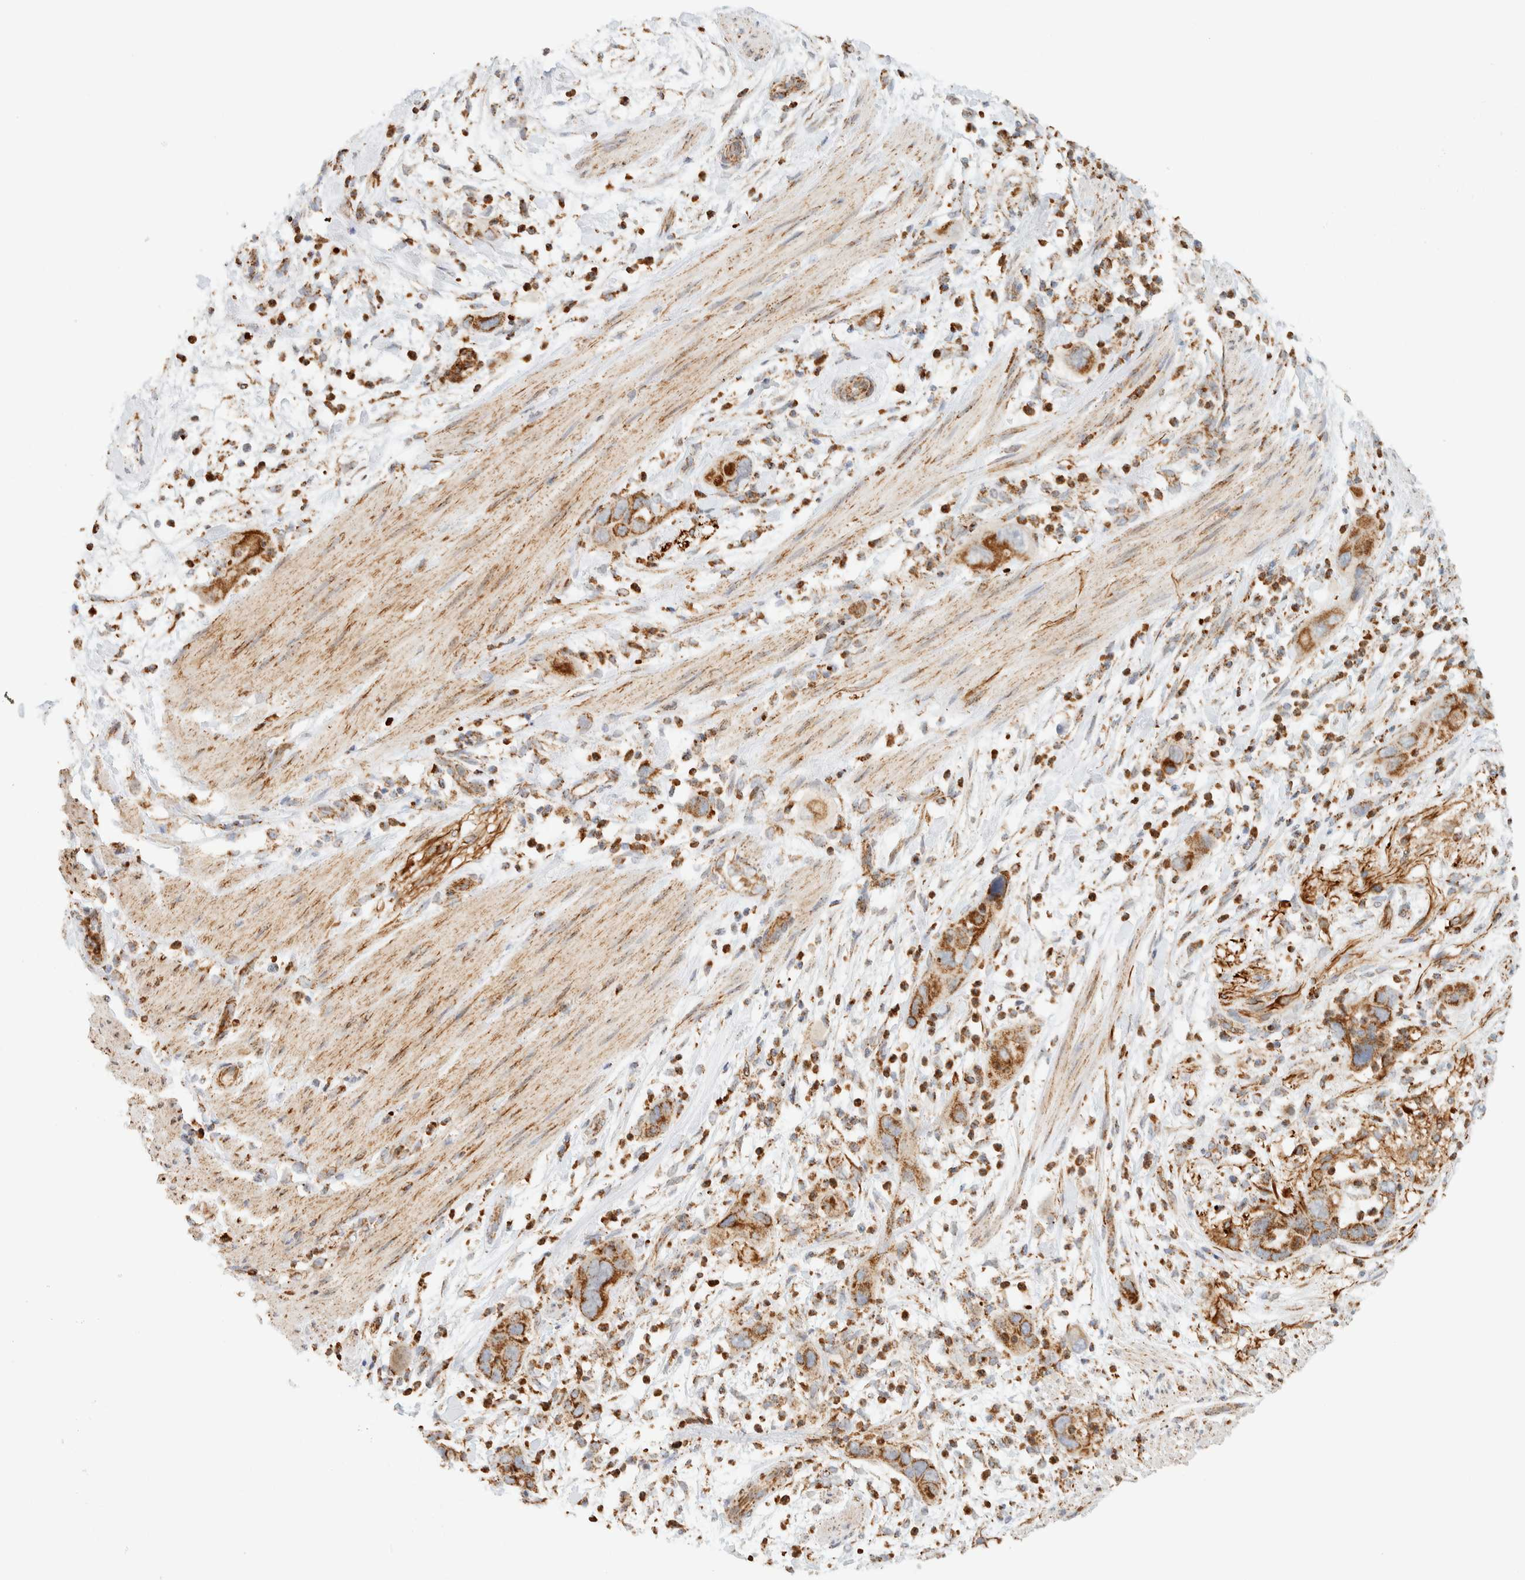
{"staining": {"intensity": "moderate", "quantity": ">75%", "location": "cytoplasmic/membranous"}, "tissue": "pancreatic cancer", "cell_type": "Tumor cells", "image_type": "cancer", "snomed": [{"axis": "morphology", "description": "Adenocarcinoma, NOS"}, {"axis": "topography", "description": "Pancreas"}], "caption": "Immunohistochemical staining of adenocarcinoma (pancreatic) demonstrates medium levels of moderate cytoplasmic/membranous protein positivity in about >75% of tumor cells.", "gene": "KIFAP3", "patient": {"sex": "female", "age": 71}}